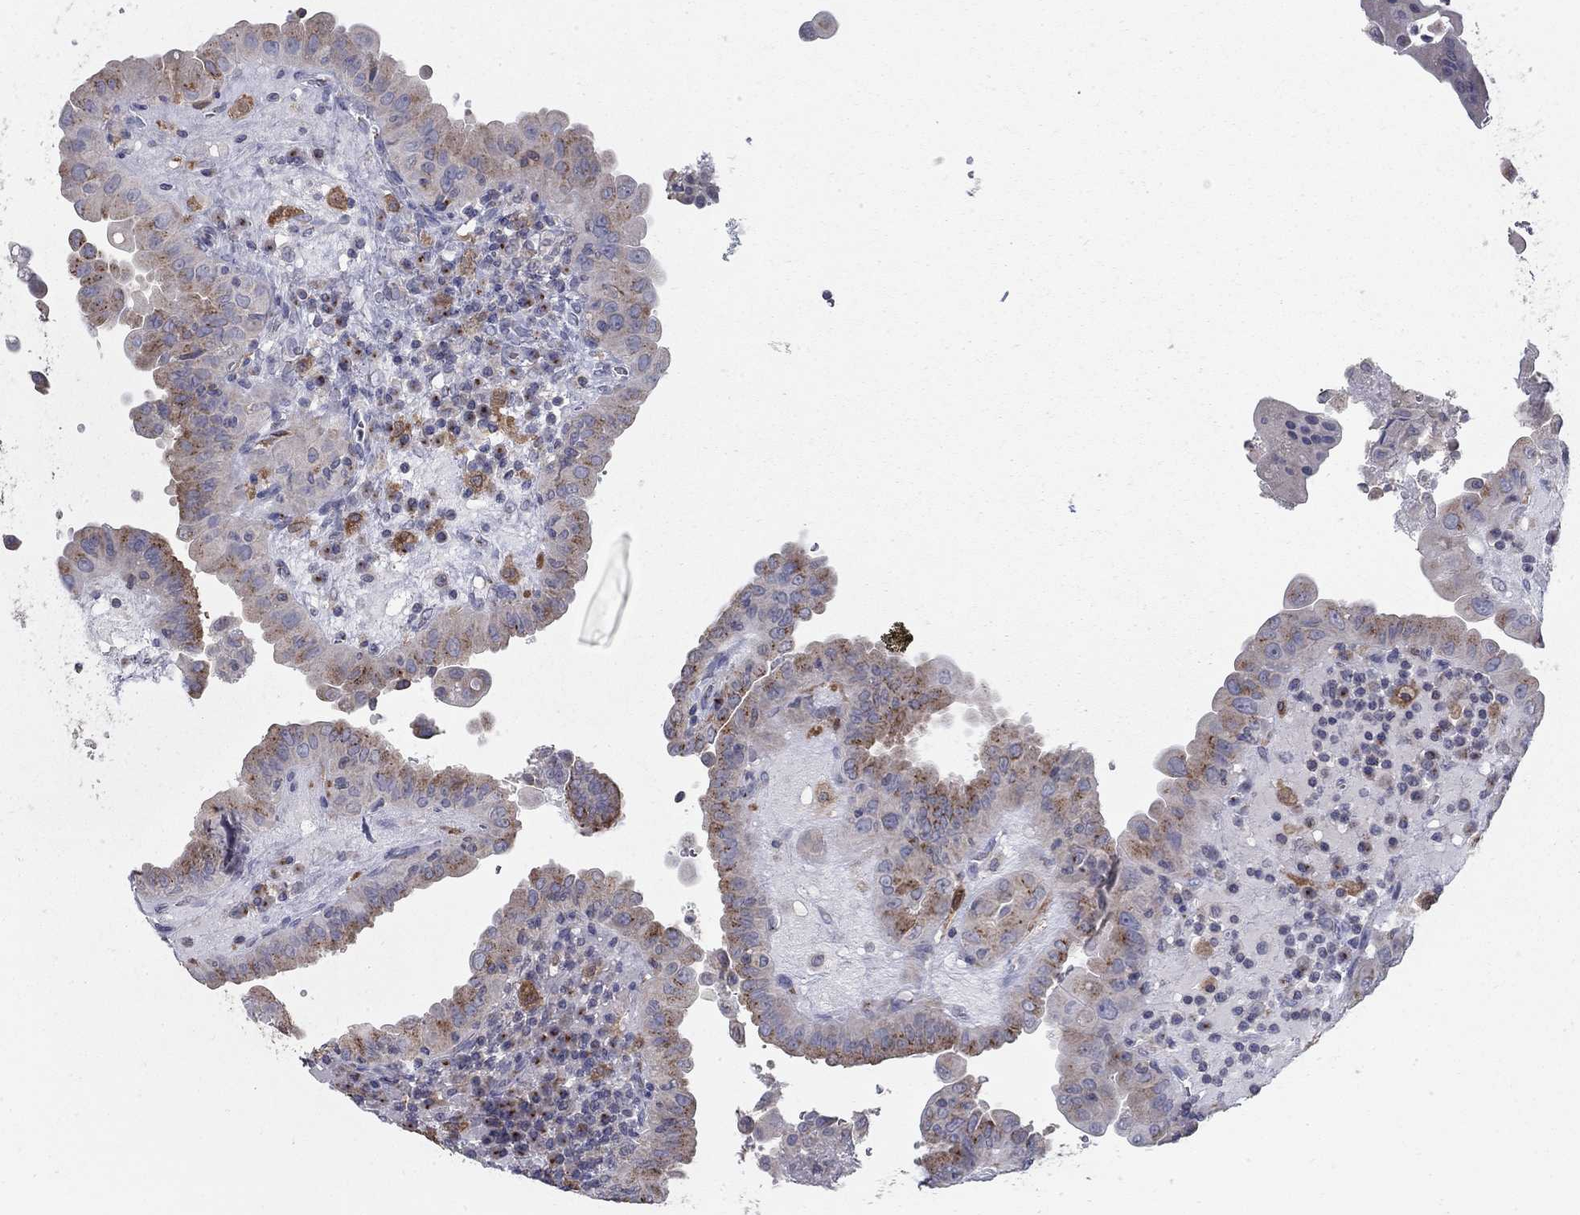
{"staining": {"intensity": "moderate", "quantity": ">75%", "location": "cytoplasmic/membranous"}, "tissue": "thyroid cancer", "cell_type": "Tumor cells", "image_type": "cancer", "snomed": [{"axis": "morphology", "description": "Papillary adenocarcinoma, NOS"}, {"axis": "topography", "description": "Thyroid gland"}], "caption": "DAB (3,3'-diaminobenzidine) immunohistochemical staining of thyroid cancer (papillary adenocarcinoma) reveals moderate cytoplasmic/membranous protein staining in about >75% of tumor cells.", "gene": "KIAA0319L", "patient": {"sex": "female", "age": 37}}